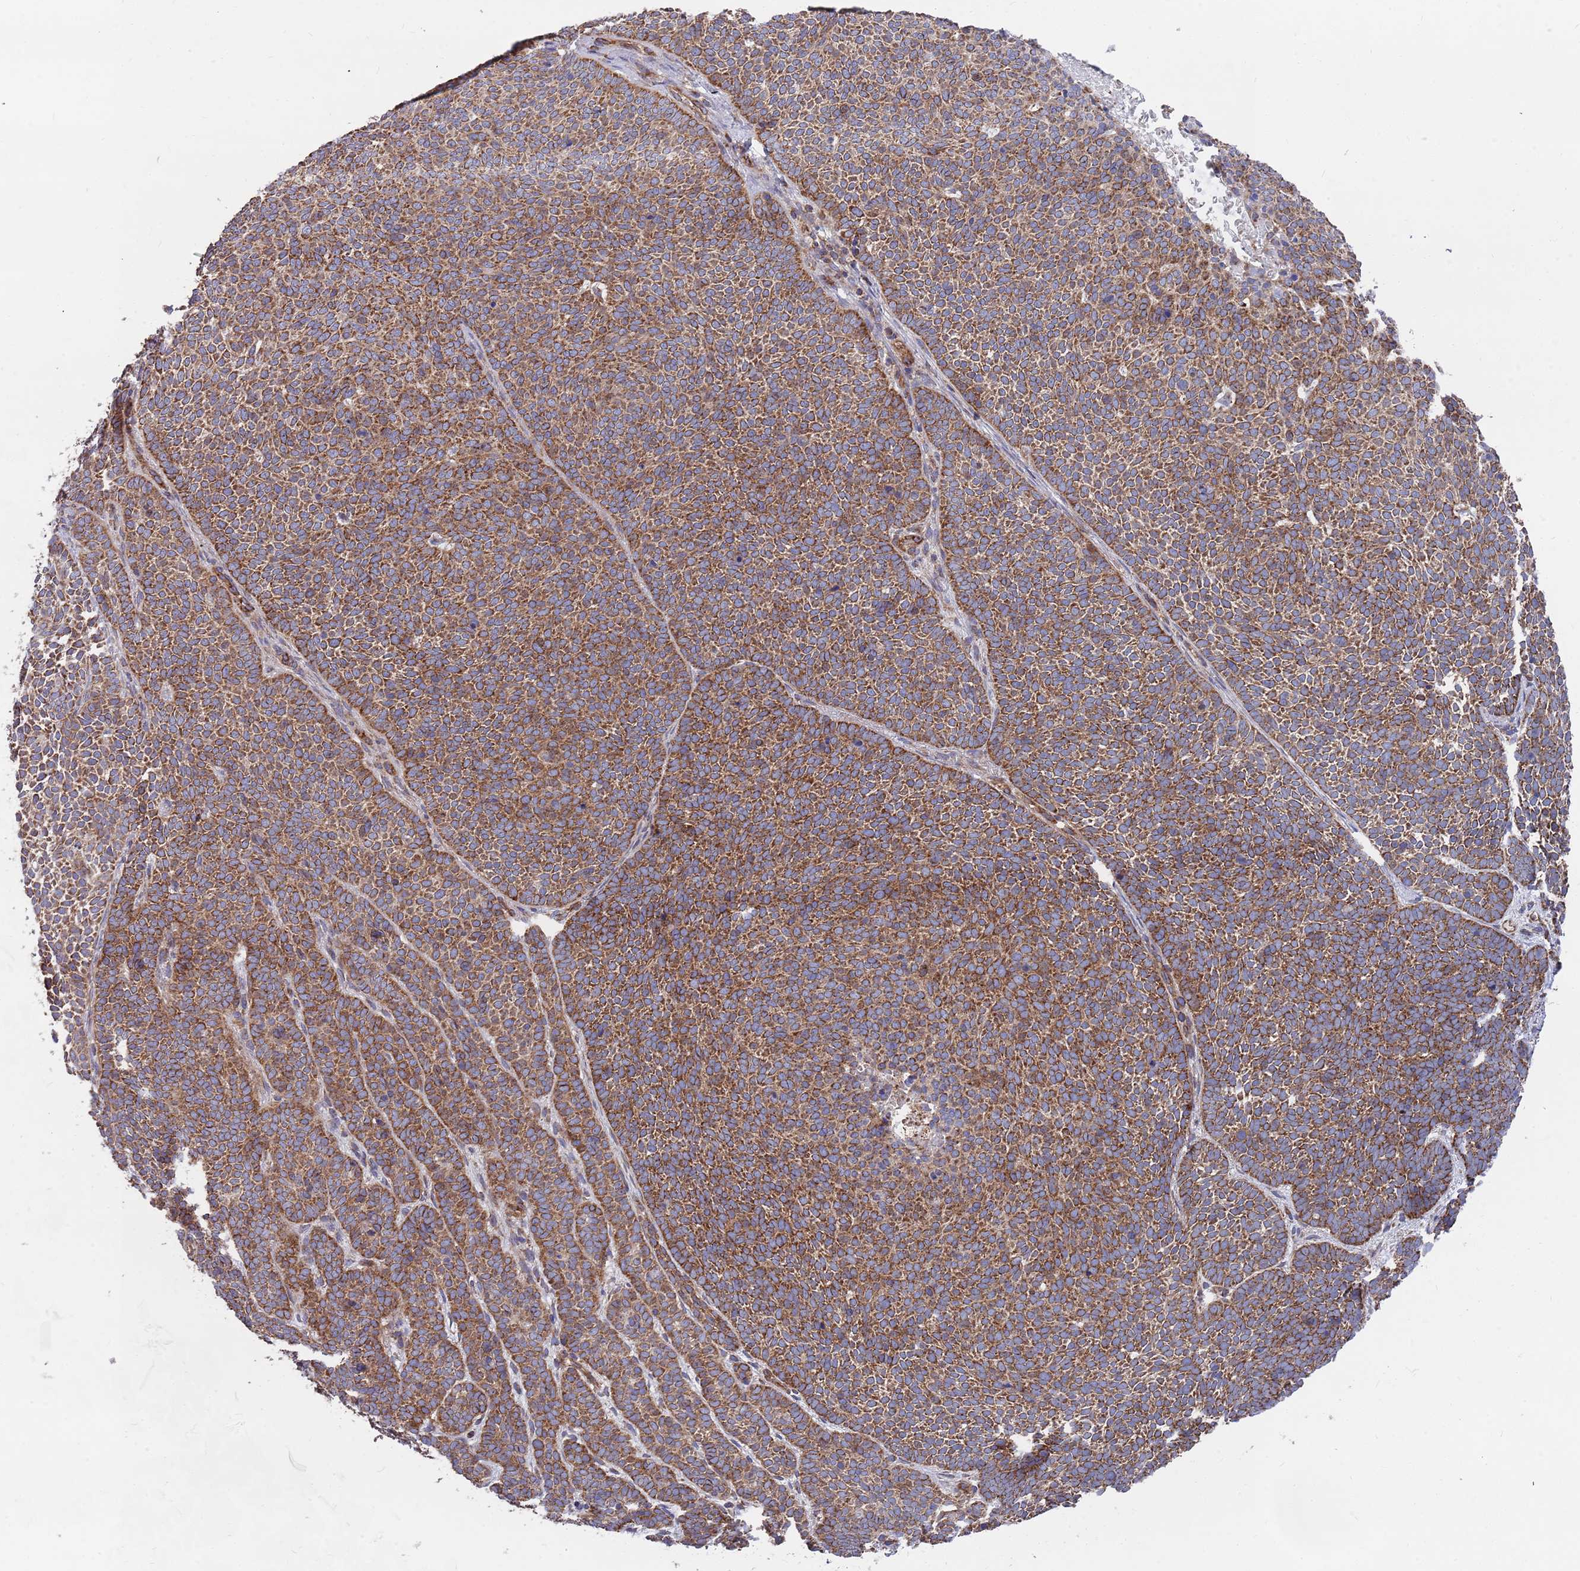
{"staining": {"intensity": "moderate", "quantity": ">75%", "location": "cytoplasmic/membranous"}, "tissue": "skin cancer", "cell_type": "Tumor cells", "image_type": "cancer", "snomed": [{"axis": "morphology", "description": "Basal cell carcinoma"}, {"axis": "topography", "description": "Skin"}], "caption": "Tumor cells reveal moderate cytoplasmic/membranous expression in approximately >75% of cells in basal cell carcinoma (skin).", "gene": "WDFY3", "patient": {"sex": "female", "age": 77}}